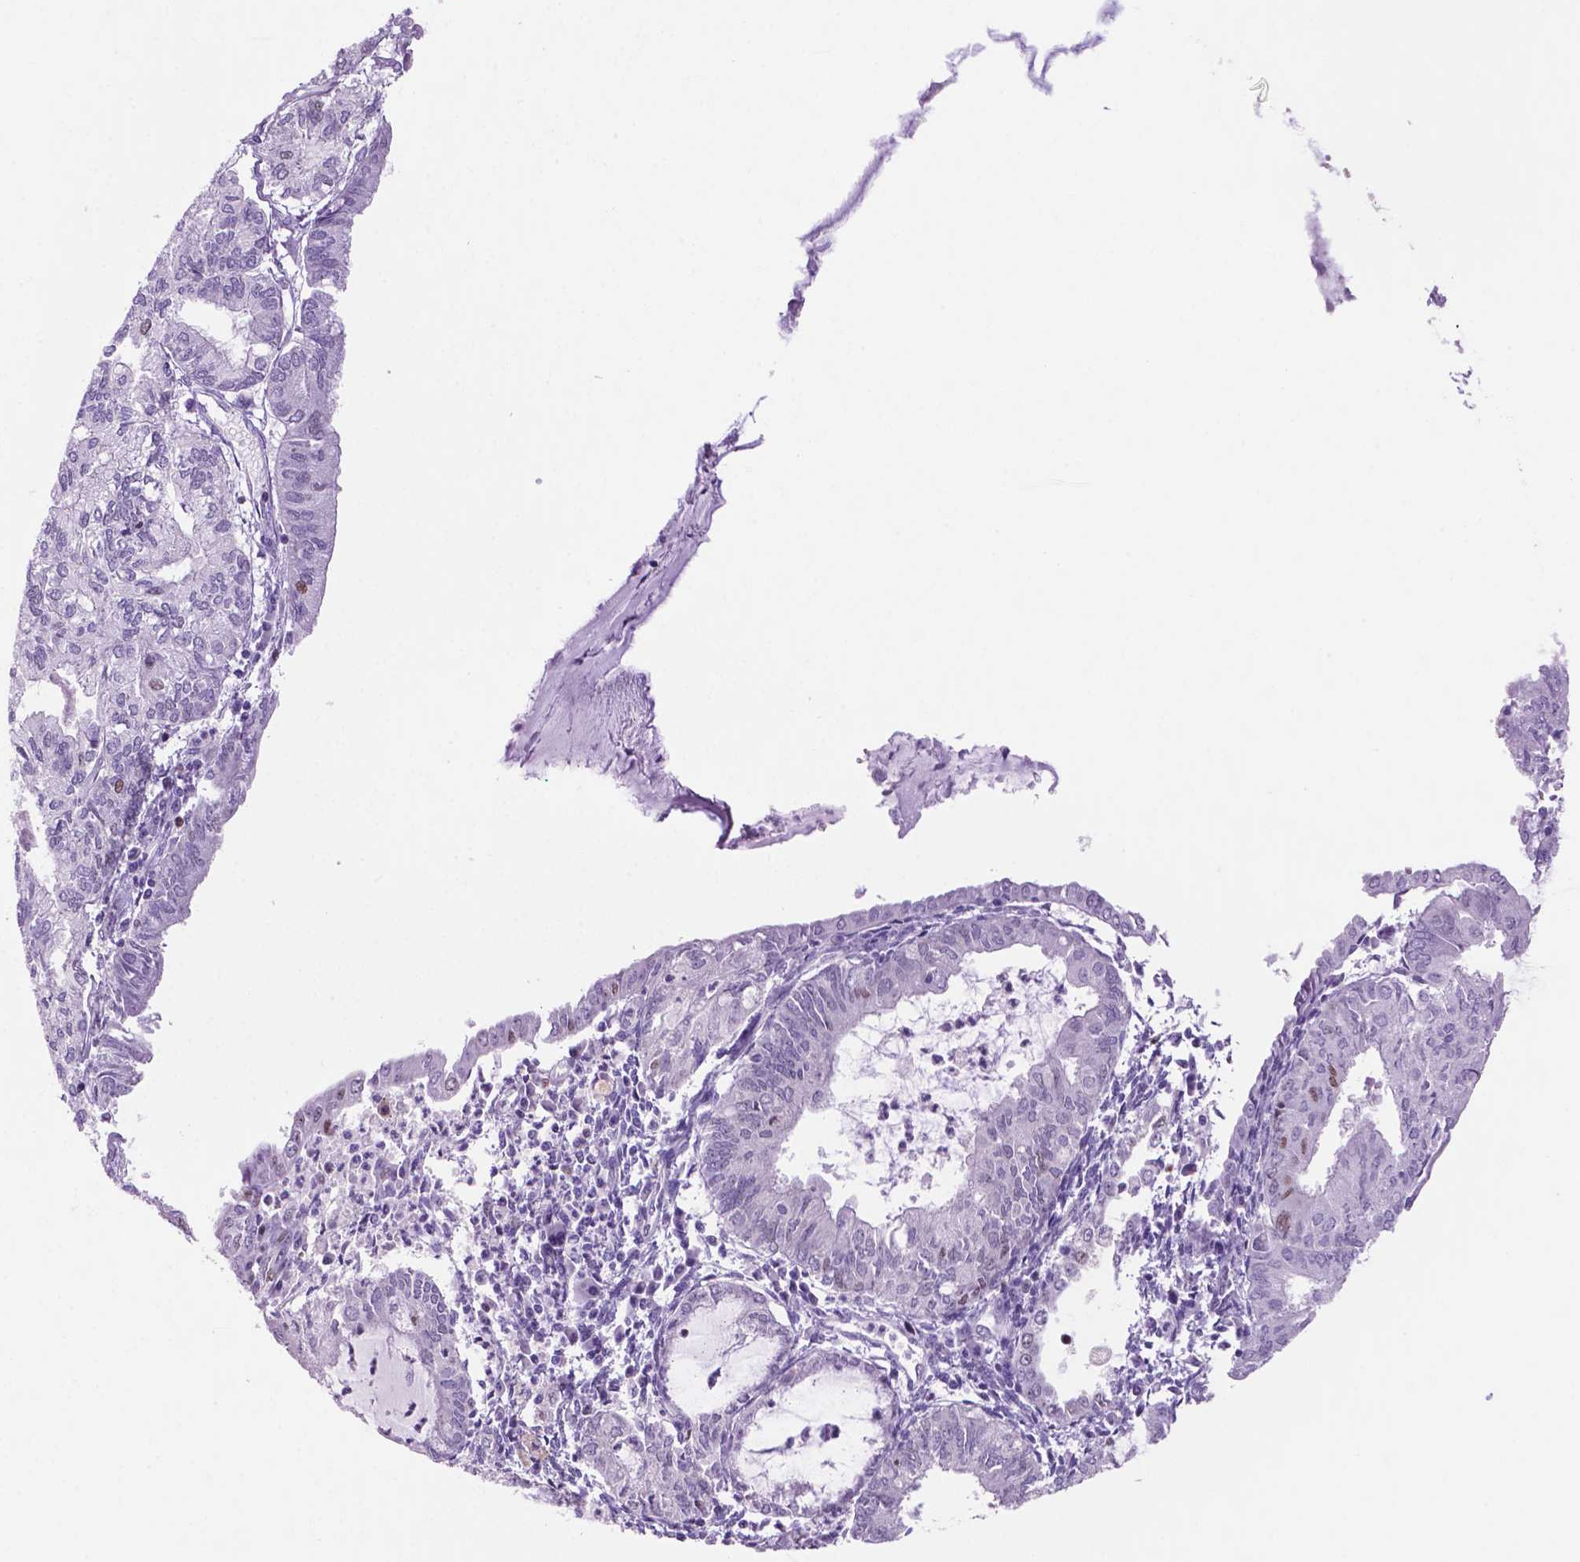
{"staining": {"intensity": "moderate", "quantity": "<25%", "location": "nuclear"}, "tissue": "endometrial cancer", "cell_type": "Tumor cells", "image_type": "cancer", "snomed": [{"axis": "morphology", "description": "Carcinoma, NOS"}, {"axis": "topography", "description": "Endometrium"}], "caption": "This photomicrograph demonstrates carcinoma (endometrial) stained with IHC to label a protein in brown. The nuclear of tumor cells show moderate positivity for the protein. Nuclei are counter-stained blue.", "gene": "NCAPH2", "patient": {"sex": "female", "age": 62}}